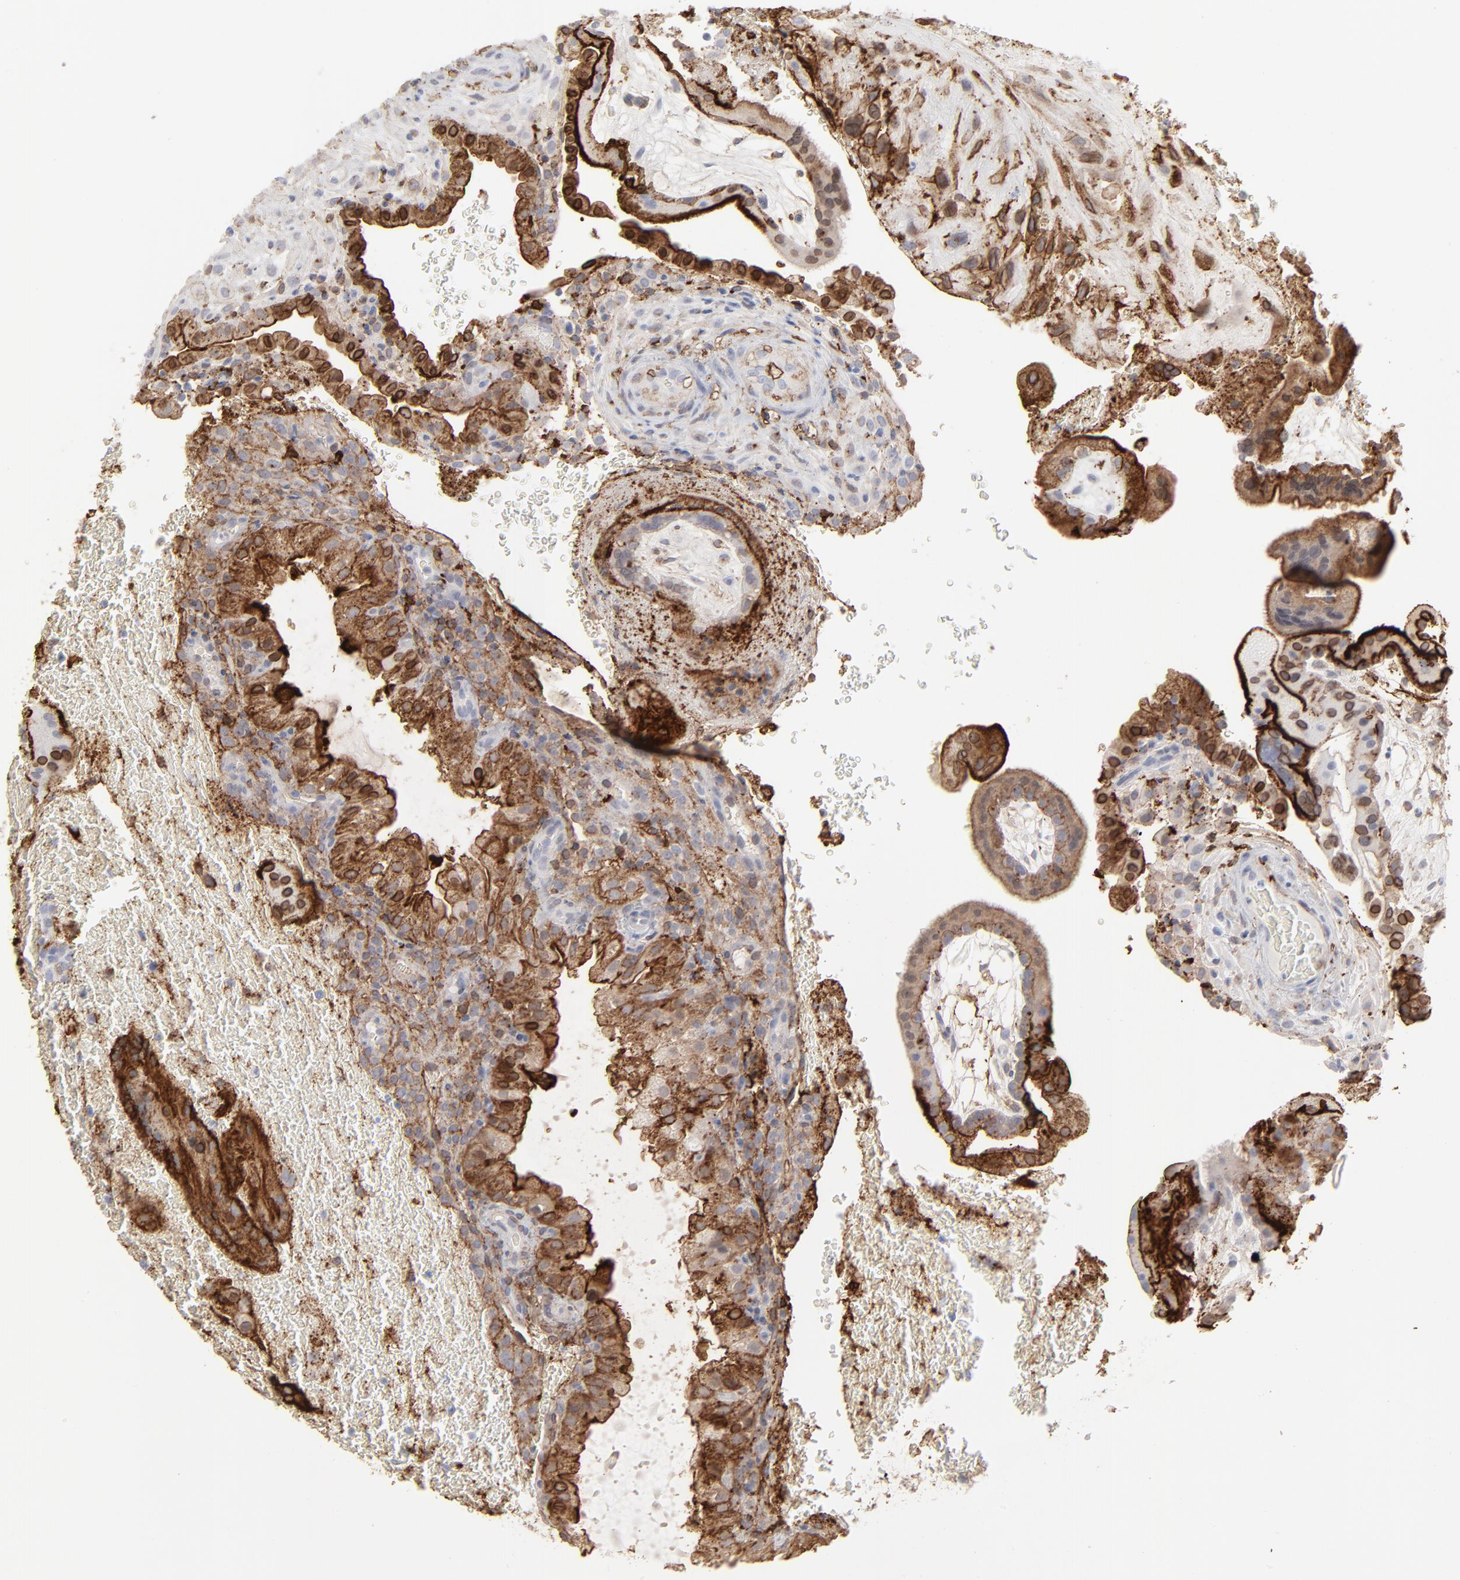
{"staining": {"intensity": "weak", "quantity": ">75%", "location": "cytoplasmic/membranous"}, "tissue": "placenta", "cell_type": "Decidual cells", "image_type": "normal", "snomed": [{"axis": "morphology", "description": "Normal tissue, NOS"}, {"axis": "topography", "description": "Placenta"}], "caption": "A low amount of weak cytoplasmic/membranous staining is seen in approximately >75% of decidual cells in normal placenta.", "gene": "ANXA5", "patient": {"sex": "female", "age": 19}}